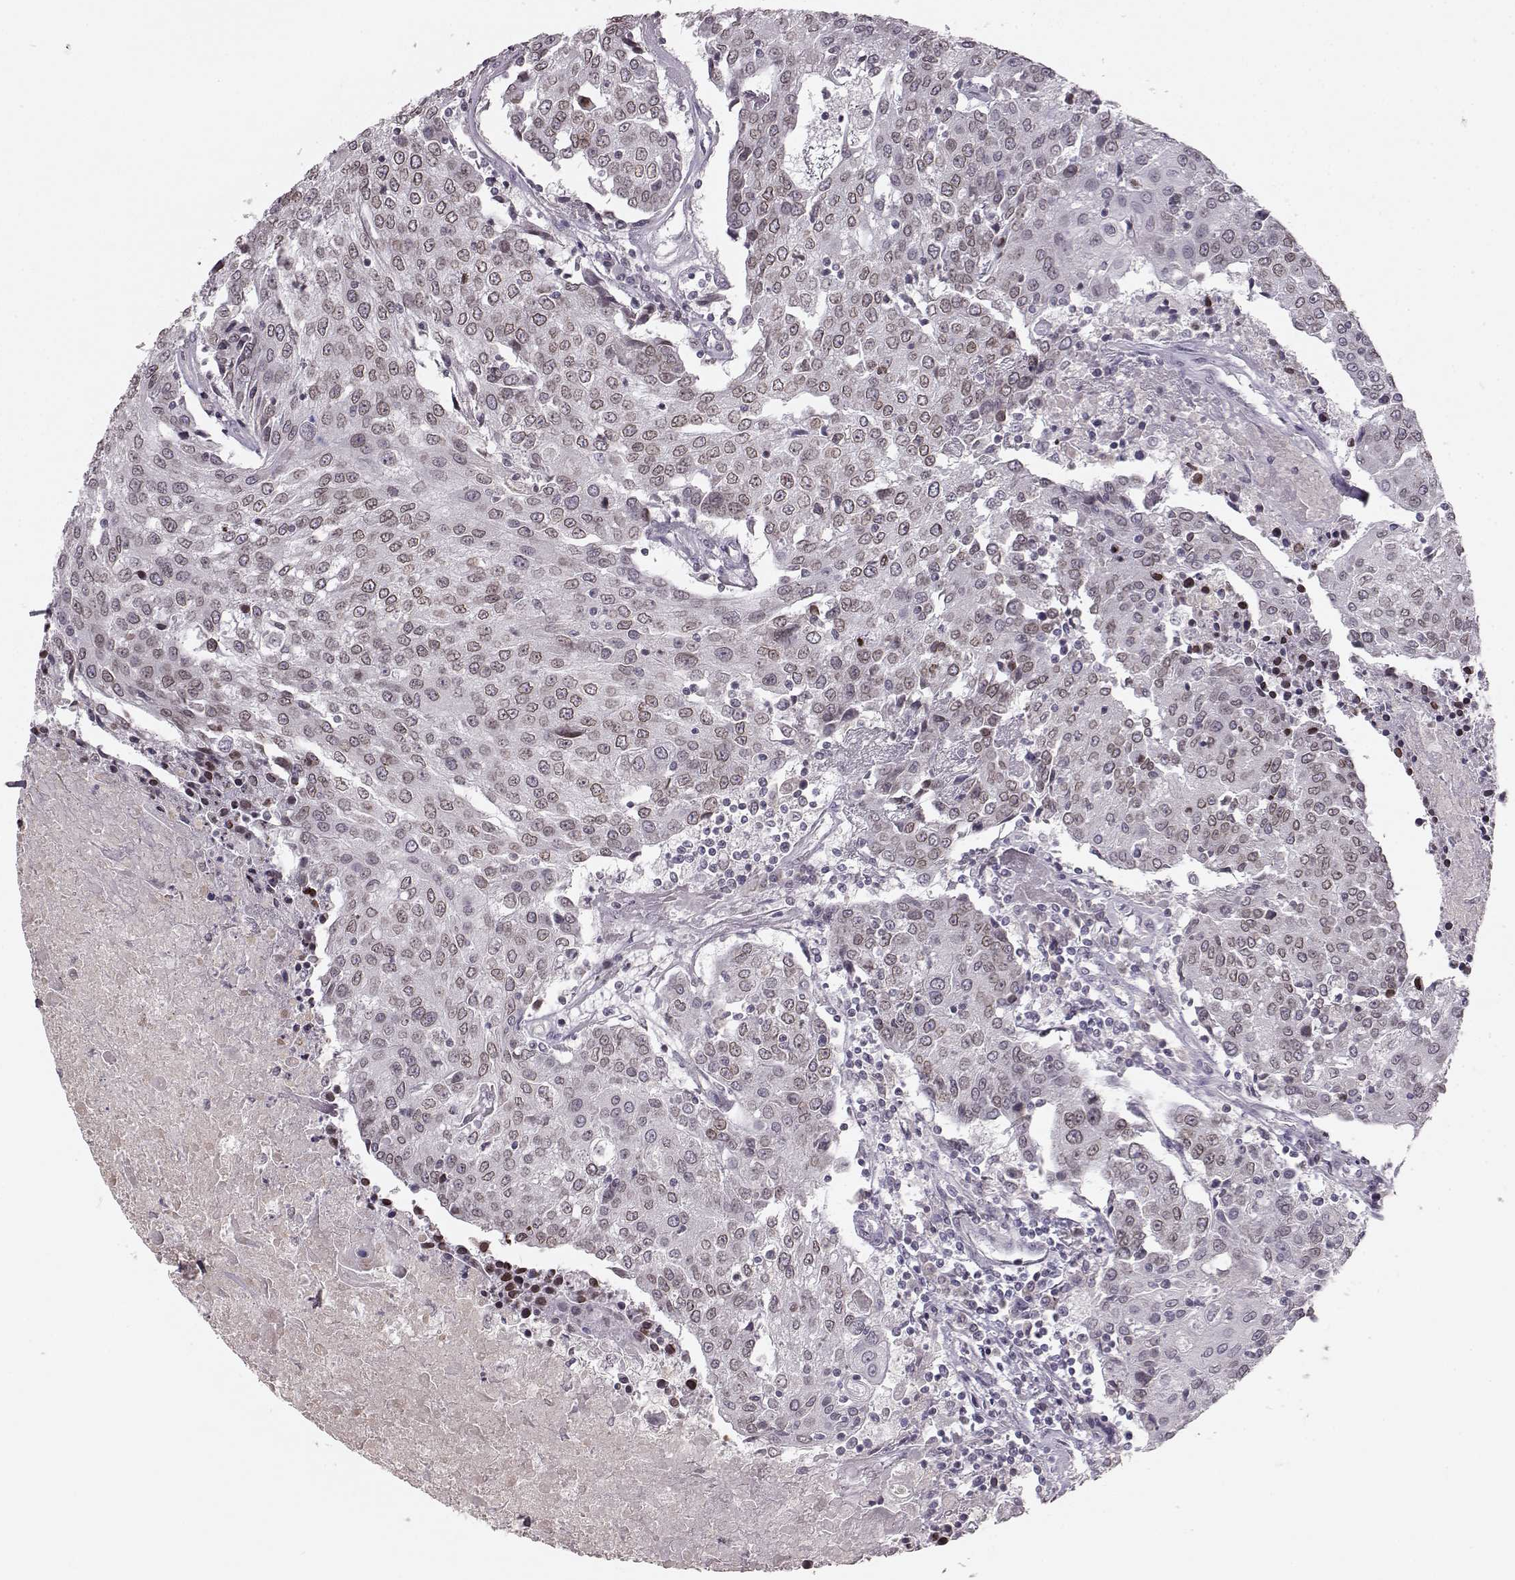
{"staining": {"intensity": "weak", "quantity": "25%-75%", "location": "cytoplasmic/membranous,nuclear"}, "tissue": "urothelial cancer", "cell_type": "Tumor cells", "image_type": "cancer", "snomed": [{"axis": "morphology", "description": "Urothelial carcinoma, High grade"}, {"axis": "topography", "description": "Urinary bladder"}], "caption": "High-grade urothelial carcinoma was stained to show a protein in brown. There is low levels of weak cytoplasmic/membranous and nuclear staining in approximately 25%-75% of tumor cells. (DAB (3,3'-diaminobenzidine) IHC, brown staining for protein, blue staining for nuclei).", "gene": "DCAF12", "patient": {"sex": "female", "age": 85}}